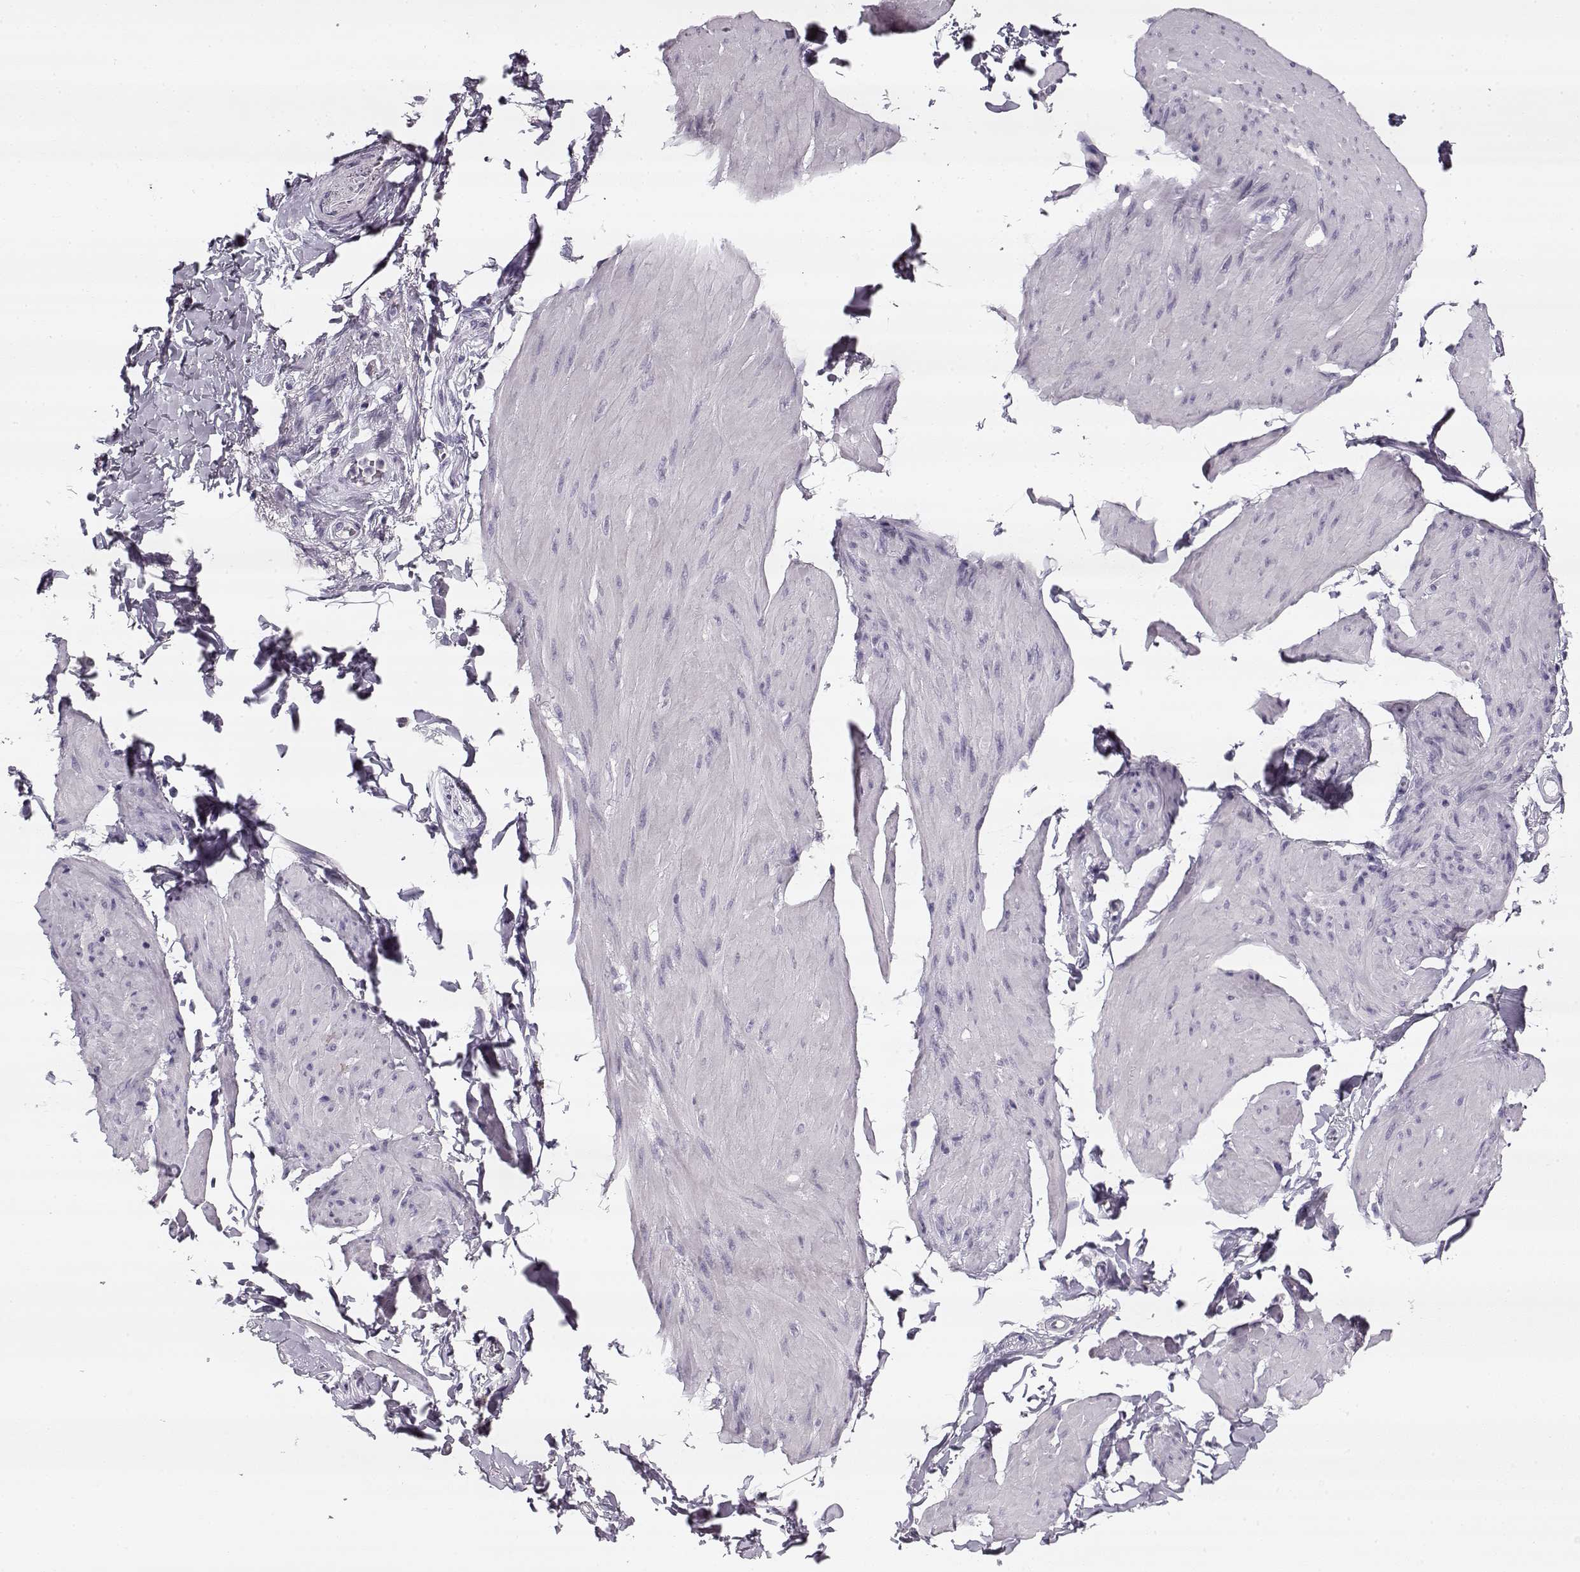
{"staining": {"intensity": "negative", "quantity": "none", "location": "none"}, "tissue": "smooth muscle", "cell_type": "Smooth muscle cells", "image_type": "normal", "snomed": [{"axis": "morphology", "description": "Normal tissue, NOS"}, {"axis": "topography", "description": "Adipose tissue"}, {"axis": "topography", "description": "Smooth muscle"}, {"axis": "topography", "description": "Peripheral nerve tissue"}], "caption": "This is an immunohistochemistry image of normal human smooth muscle. There is no positivity in smooth muscle cells.", "gene": "PNMT", "patient": {"sex": "male", "age": 83}}